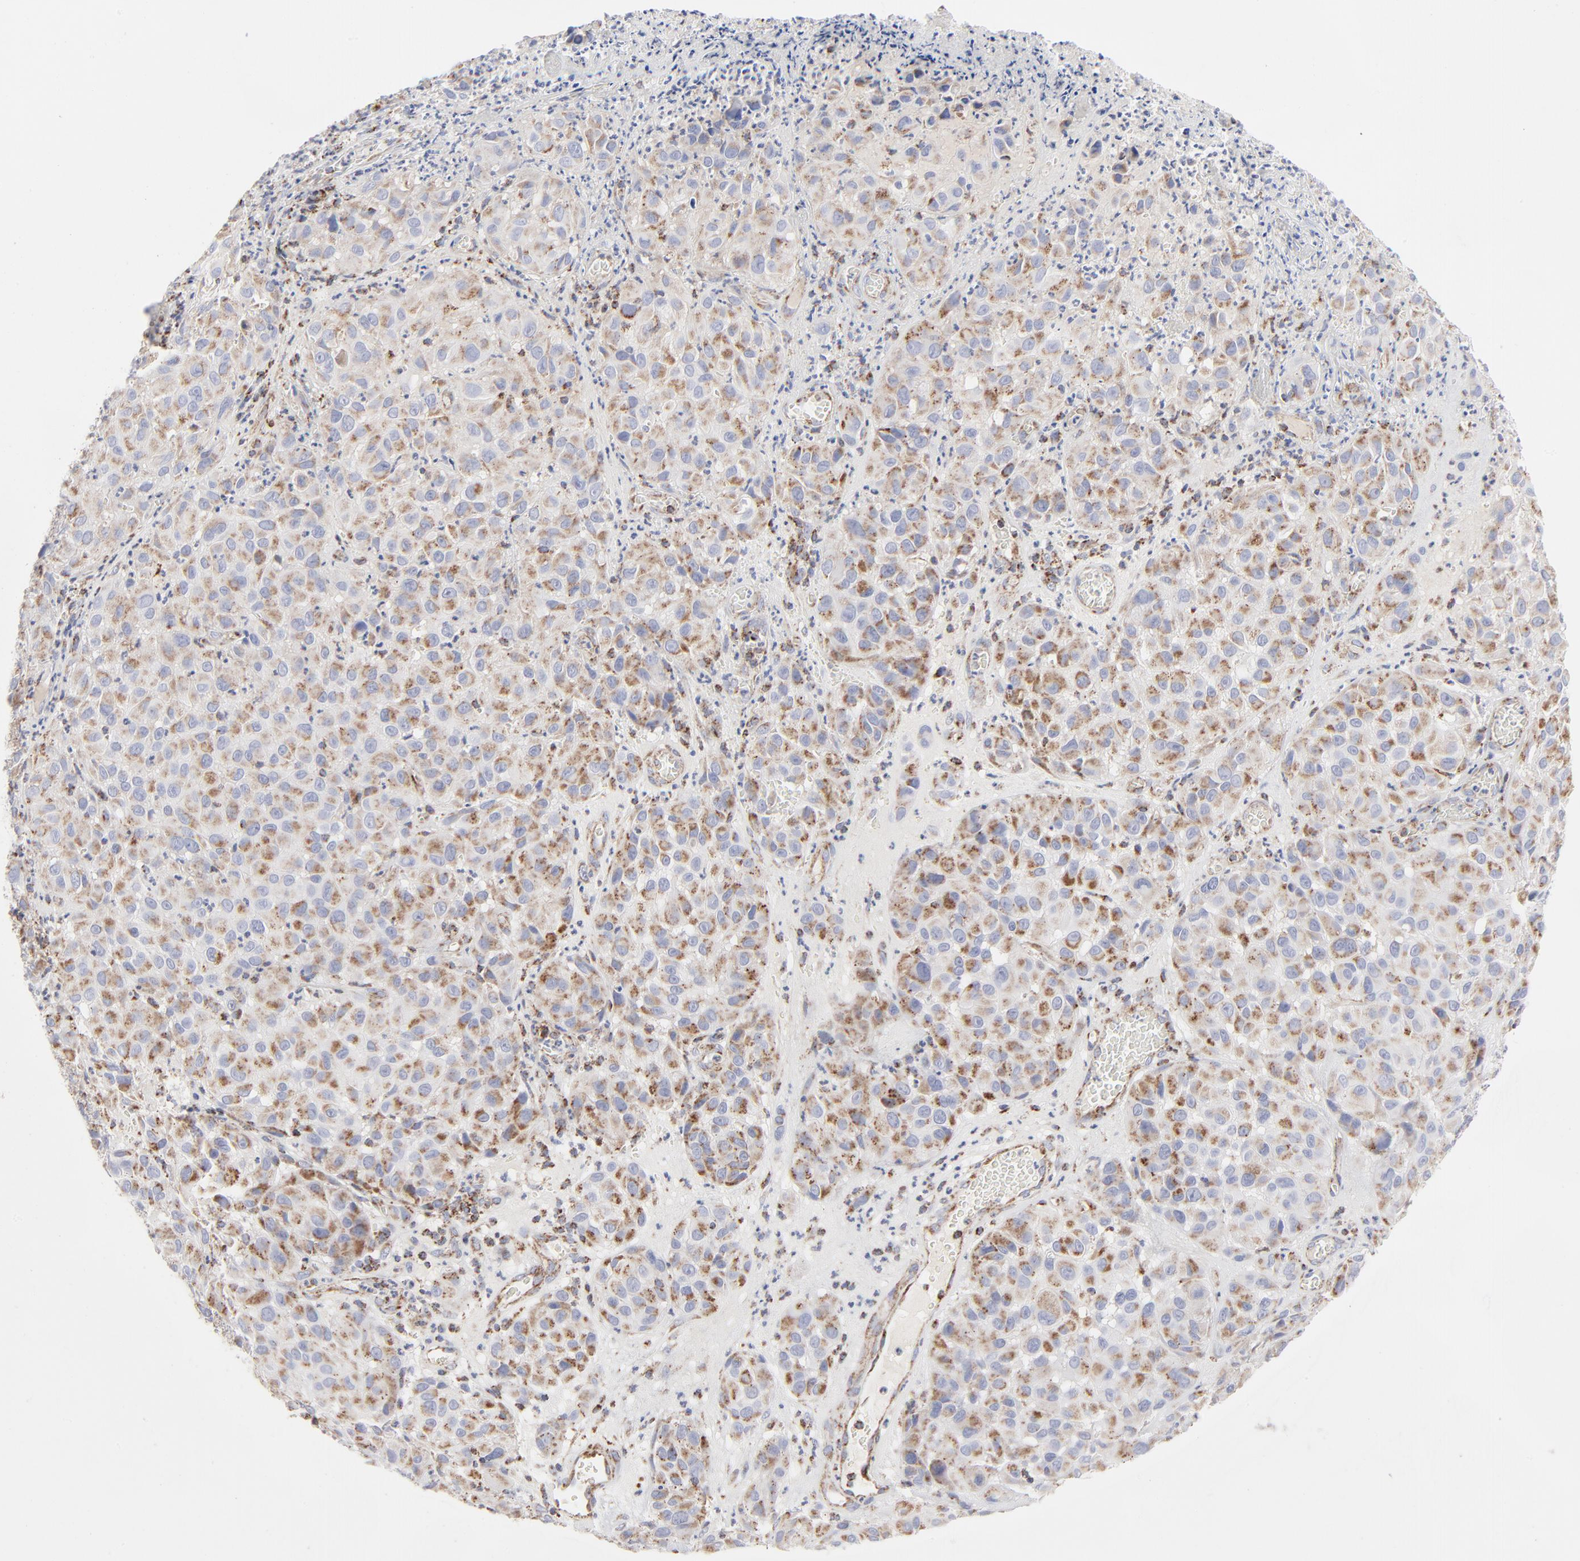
{"staining": {"intensity": "strong", "quantity": ">75%", "location": "cytoplasmic/membranous"}, "tissue": "melanoma", "cell_type": "Tumor cells", "image_type": "cancer", "snomed": [{"axis": "morphology", "description": "Malignant melanoma, NOS"}, {"axis": "topography", "description": "Skin"}], "caption": "Immunohistochemistry micrograph of neoplastic tissue: melanoma stained using IHC shows high levels of strong protein expression localized specifically in the cytoplasmic/membranous of tumor cells, appearing as a cytoplasmic/membranous brown color.", "gene": "ASB3", "patient": {"sex": "female", "age": 21}}